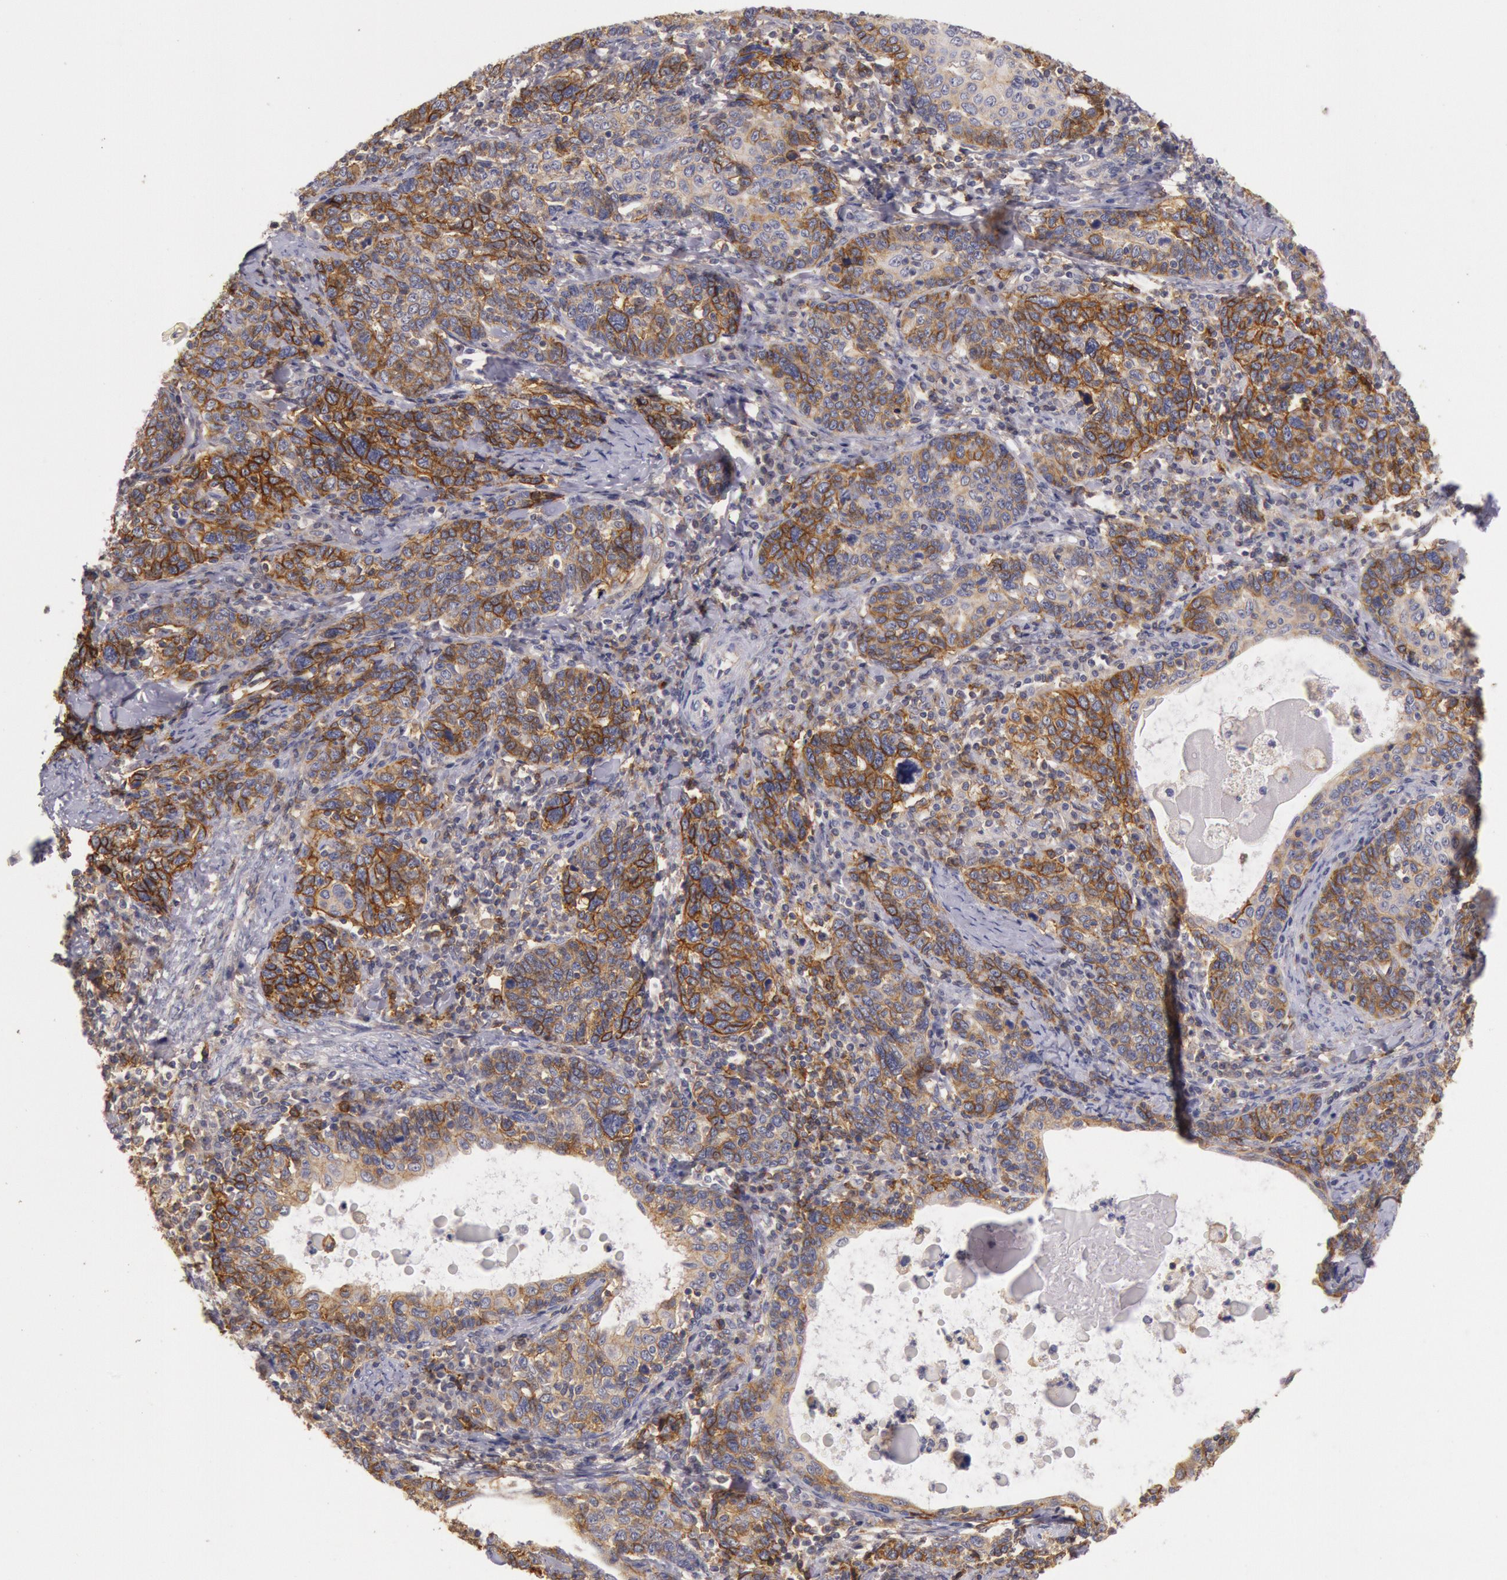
{"staining": {"intensity": "strong", "quantity": ">75%", "location": "cytoplasmic/membranous"}, "tissue": "cervical cancer", "cell_type": "Tumor cells", "image_type": "cancer", "snomed": [{"axis": "morphology", "description": "Squamous cell carcinoma, NOS"}, {"axis": "topography", "description": "Cervix"}], "caption": "This histopathology image exhibits cervical cancer stained with IHC to label a protein in brown. The cytoplasmic/membranous of tumor cells show strong positivity for the protein. Nuclei are counter-stained blue.", "gene": "TRIB2", "patient": {"sex": "female", "age": 41}}